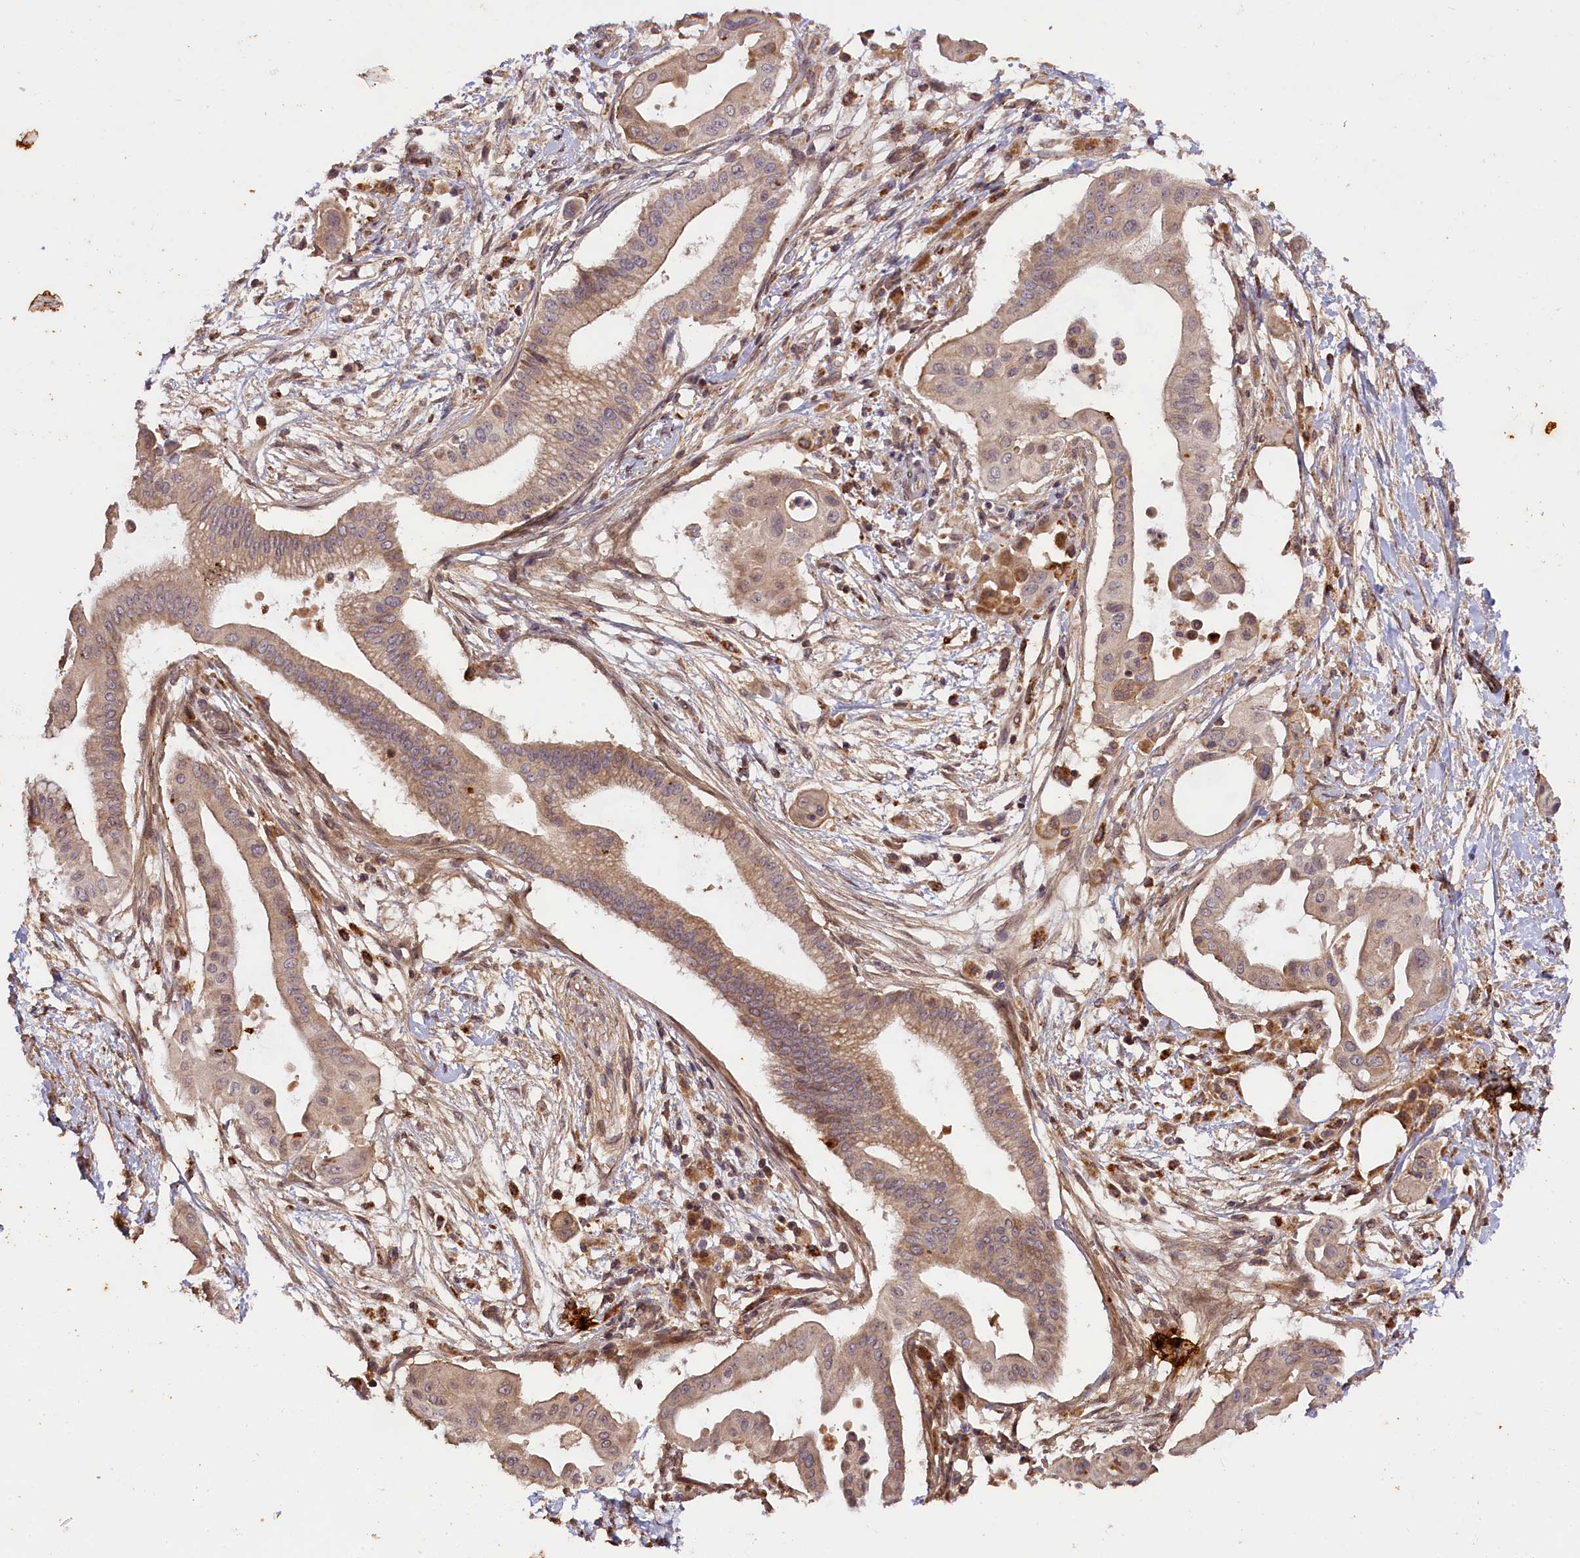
{"staining": {"intensity": "moderate", "quantity": "25%-75%", "location": "cytoplasmic/membranous"}, "tissue": "pancreatic cancer", "cell_type": "Tumor cells", "image_type": "cancer", "snomed": [{"axis": "morphology", "description": "Adenocarcinoma, NOS"}, {"axis": "topography", "description": "Pancreas"}], "caption": "This is a micrograph of IHC staining of pancreatic cancer, which shows moderate staining in the cytoplasmic/membranous of tumor cells.", "gene": "ZNF480", "patient": {"sex": "male", "age": 68}}